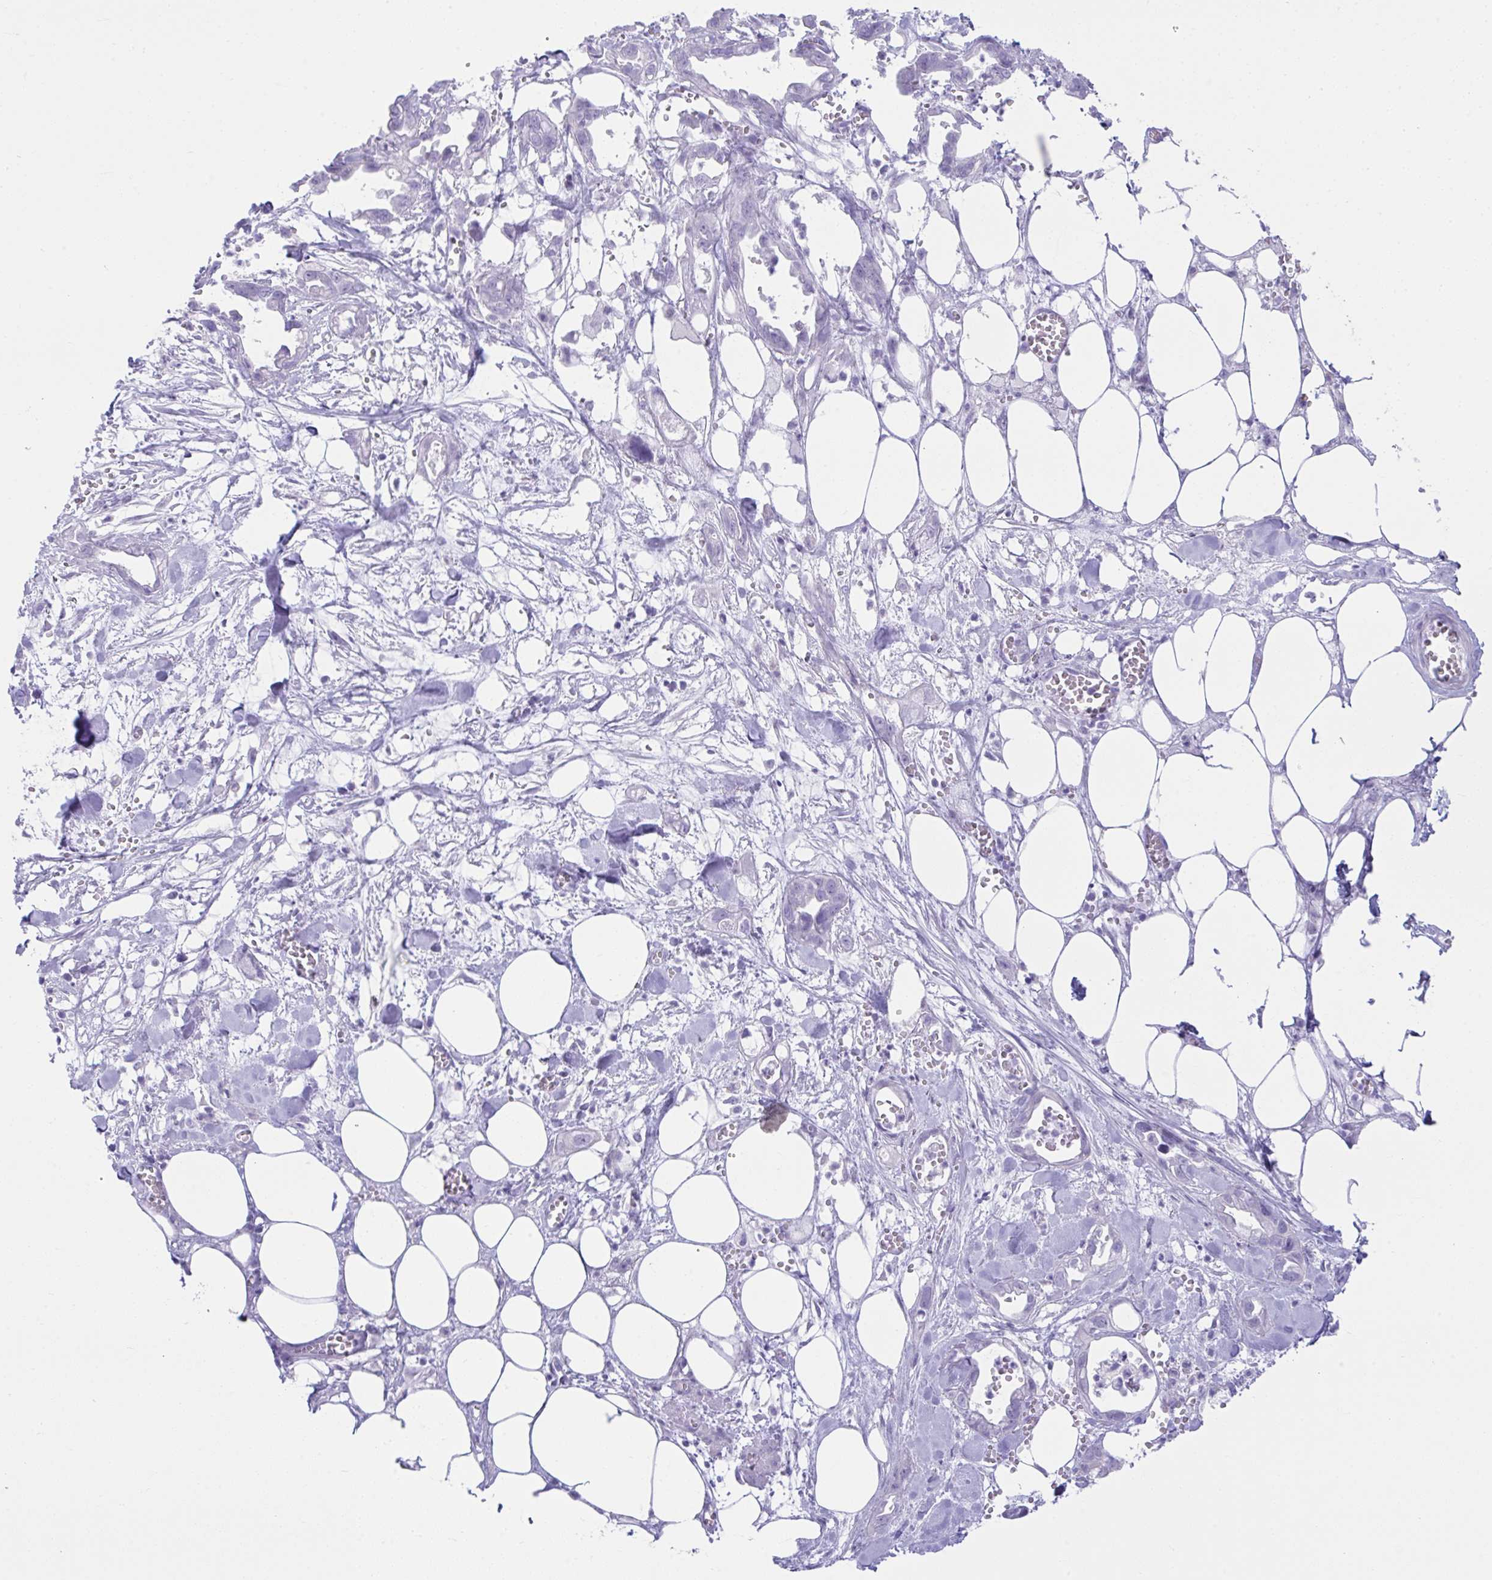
{"staining": {"intensity": "negative", "quantity": "none", "location": "none"}, "tissue": "pancreatic cancer", "cell_type": "Tumor cells", "image_type": "cancer", "snomed": [{"axis": "morphology", "description": "Adenocarcinoma, NOS"}, {"axis": "topography", "description": "Pancreas"}], "caption": "High power microscopy micrograph of an immunohistochemistry (IHC) image of pancreatic adenocarcinoma, revealing no significant positivity in tumor cells.", "gene": "PSCA", "patient": {"sex": "female", "age": 73}}